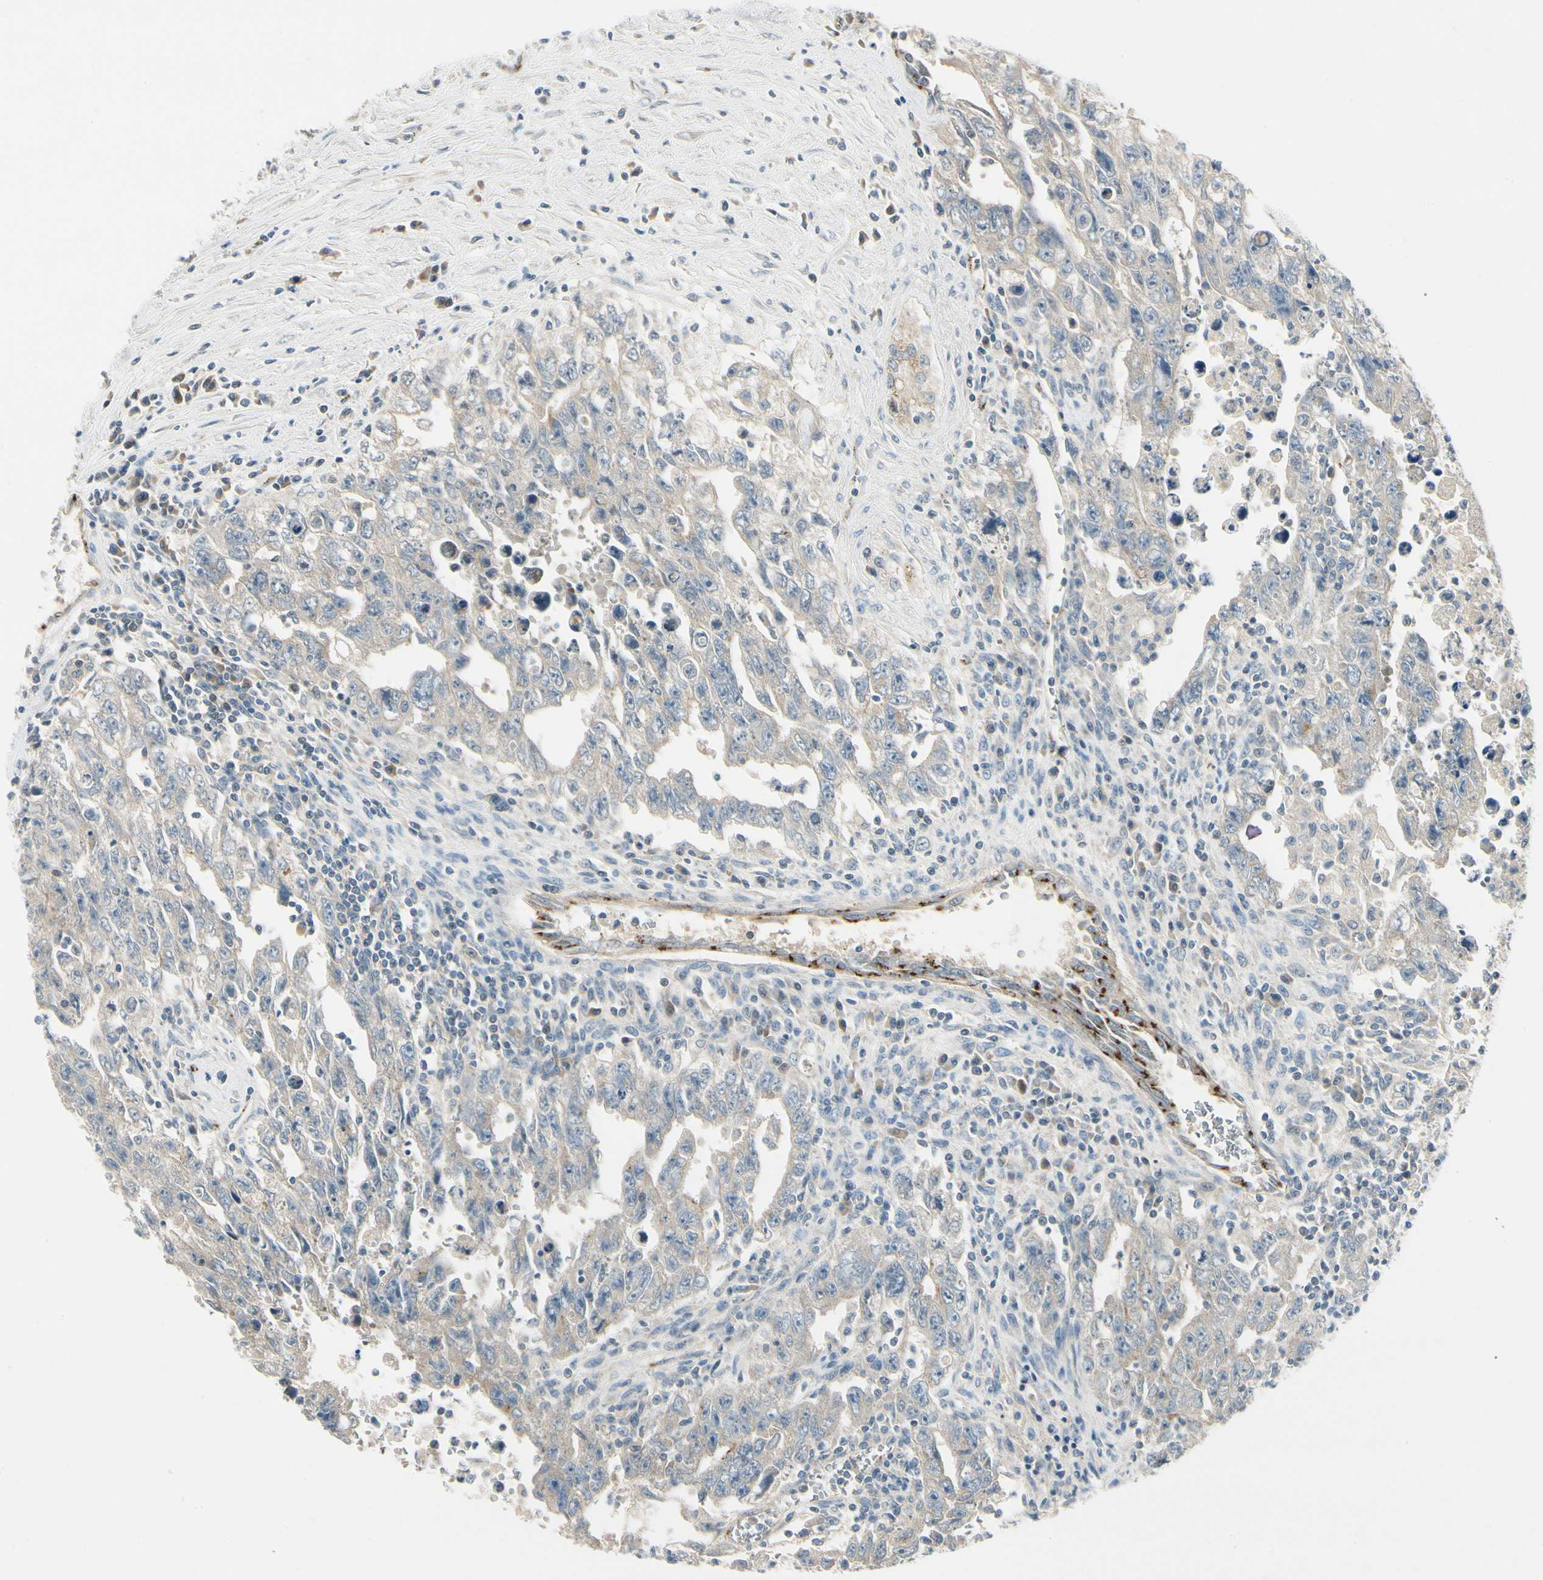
{"staining": {"intensity": "weak", "quantity": ">75%", "location": "cytoplasmic/membranous"}, "tissue": "testis cancer", "cell_type": "Tumor cells", "image_type": "cancer", "snomed": [{"axis": "morphology", "description": "Carcinoma, Embryonal, NOS"}, {"axis": "topography", "description": "Testis"}], "caption": "Testis cancer (embryonal carcinoma) stained with a protein marker shows weak staining in tumor cells.", "gene": "MANSC1", "patient": {"sex": "male", "age": 28}}